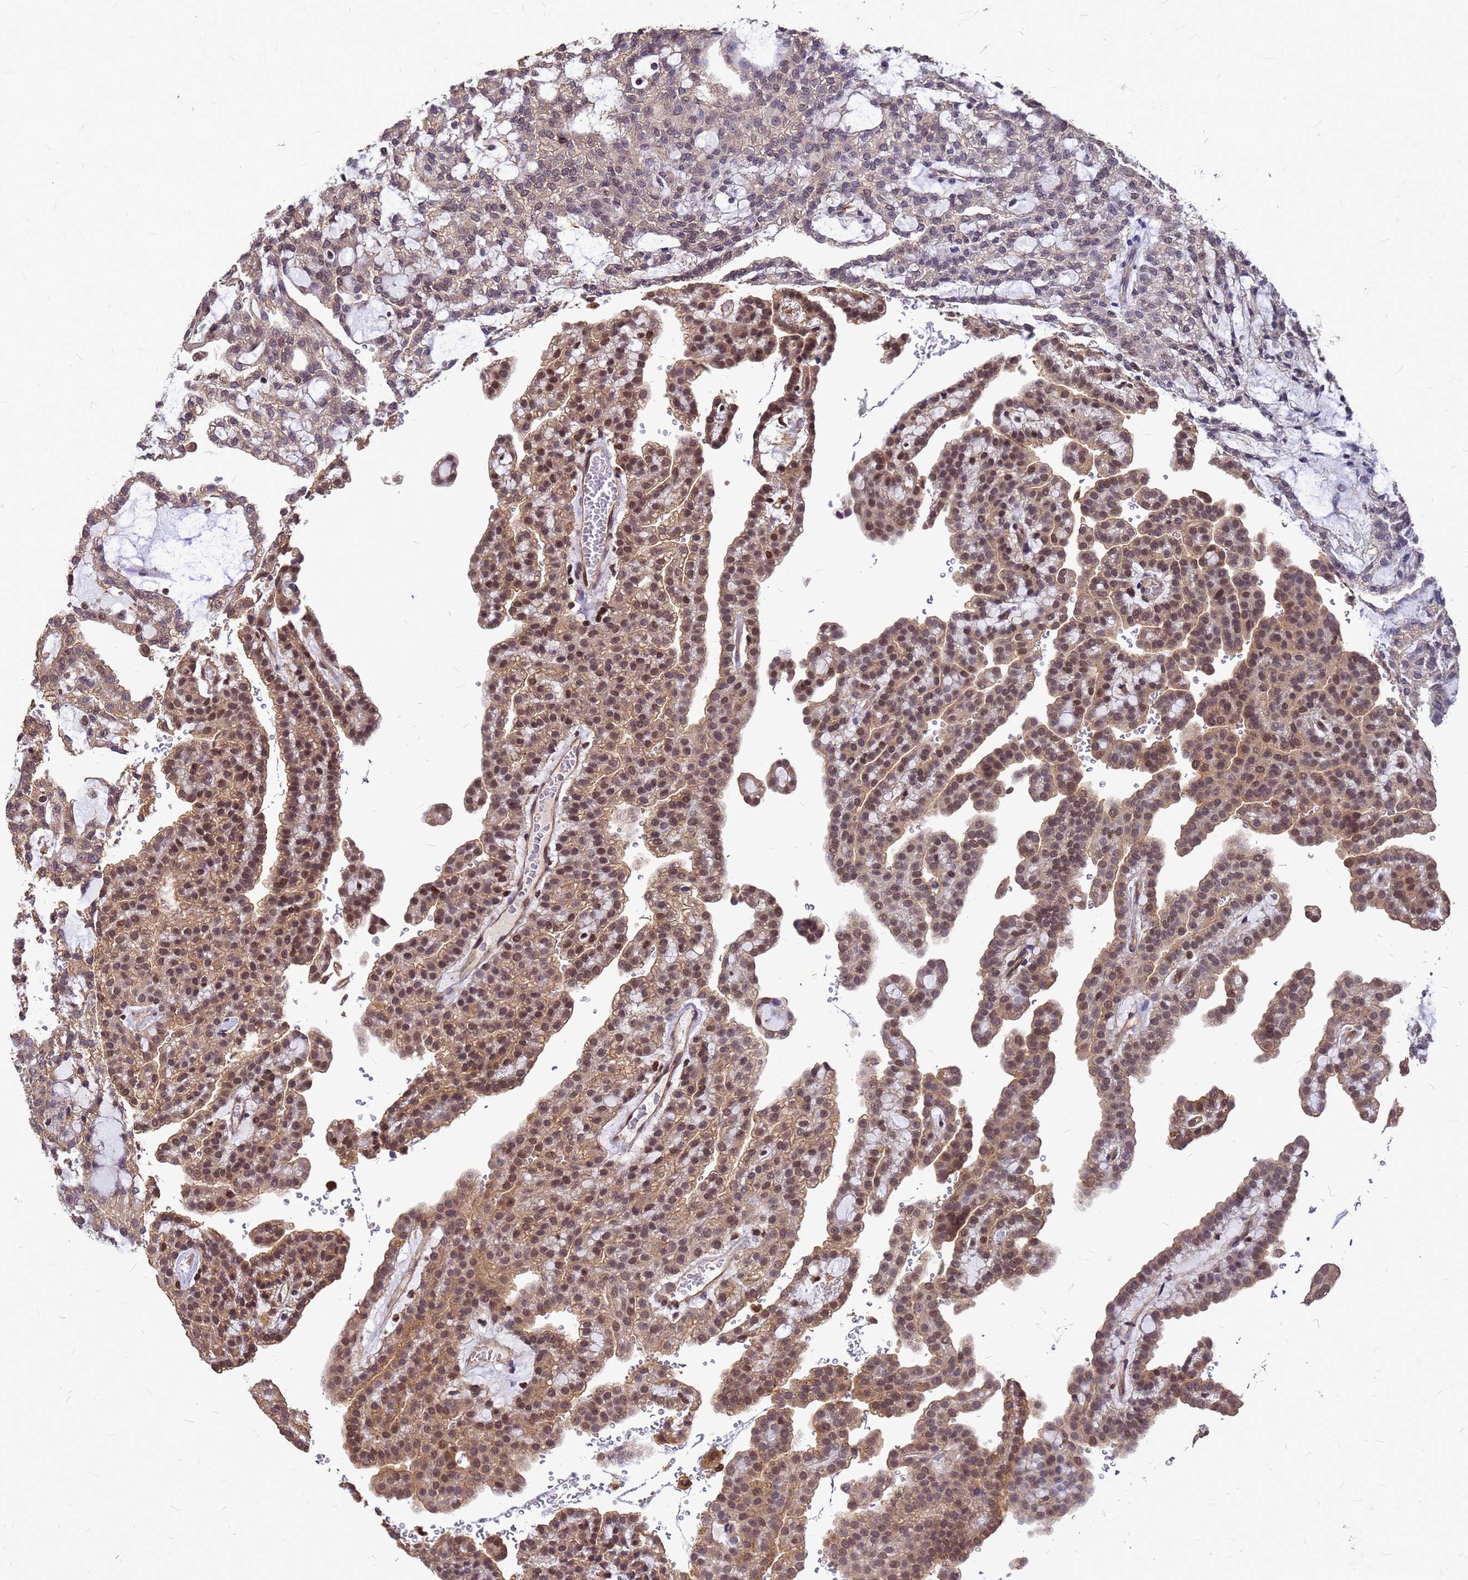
{"staining": {"intensity": "moderate", "quantity": "25%-75%", "location": "cytoplasmic/membranous,nuclear"}, "tissue": "renal cancer", "cell_type": "Tumor cells", "image_type": "cancer", "snomed": [{"axis": "morphology", "description": "Adenocarcinoma, NOS"}, {"axis": "topography", "description": "Kidney"}], "caption": "Human renal cancer (adenocarcinoma) stained with a protein marker shows moderate staining in tumor cells.", "gene": "C1orf35", "patient": {"sex": "male", "age": 63}}